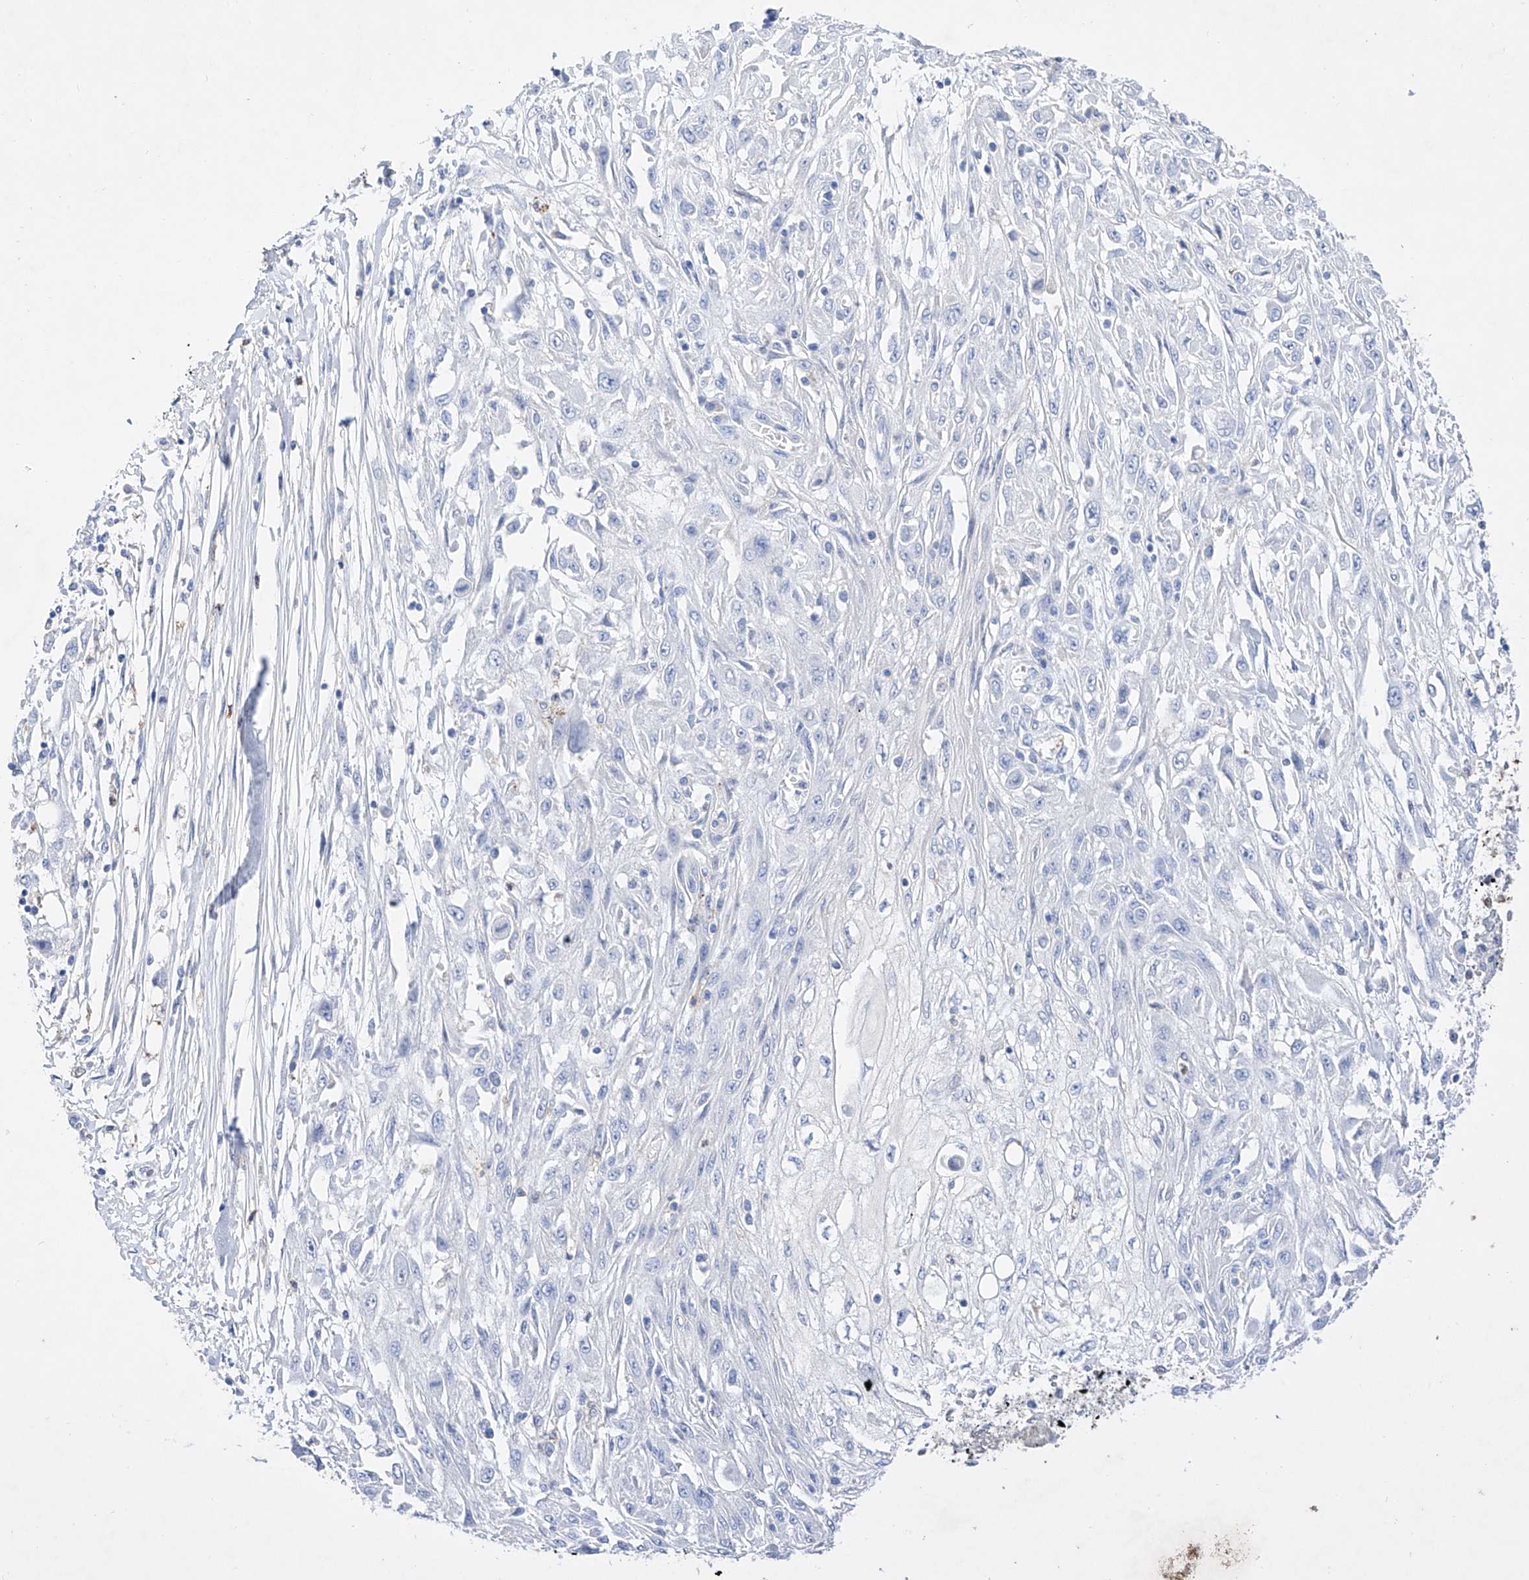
{"staining": {"intensity": "negative", "quantity": "none", "location": "none"}, "tissue": "skin cancer", "cell_type": "Tumor cells", "image_type": "cancer", "snomed": [{"axis": "morphology", "description": "Squamous cell carcinoma, NOS"}, {"axis": "morphology", "description": "Squamous cell carcinoma, metastatic, NOS"}, {"axis": "topography", "description": "Skin"}, {"axis": "topography", "description": "Lymph node"}], "caption": "IHC histopathology image of skin cancer stained for a protein (brown), which reveals no expression in tumor cells.", "gene": "TM7SF2", "patient": {"sex": "male", "age": 75}}